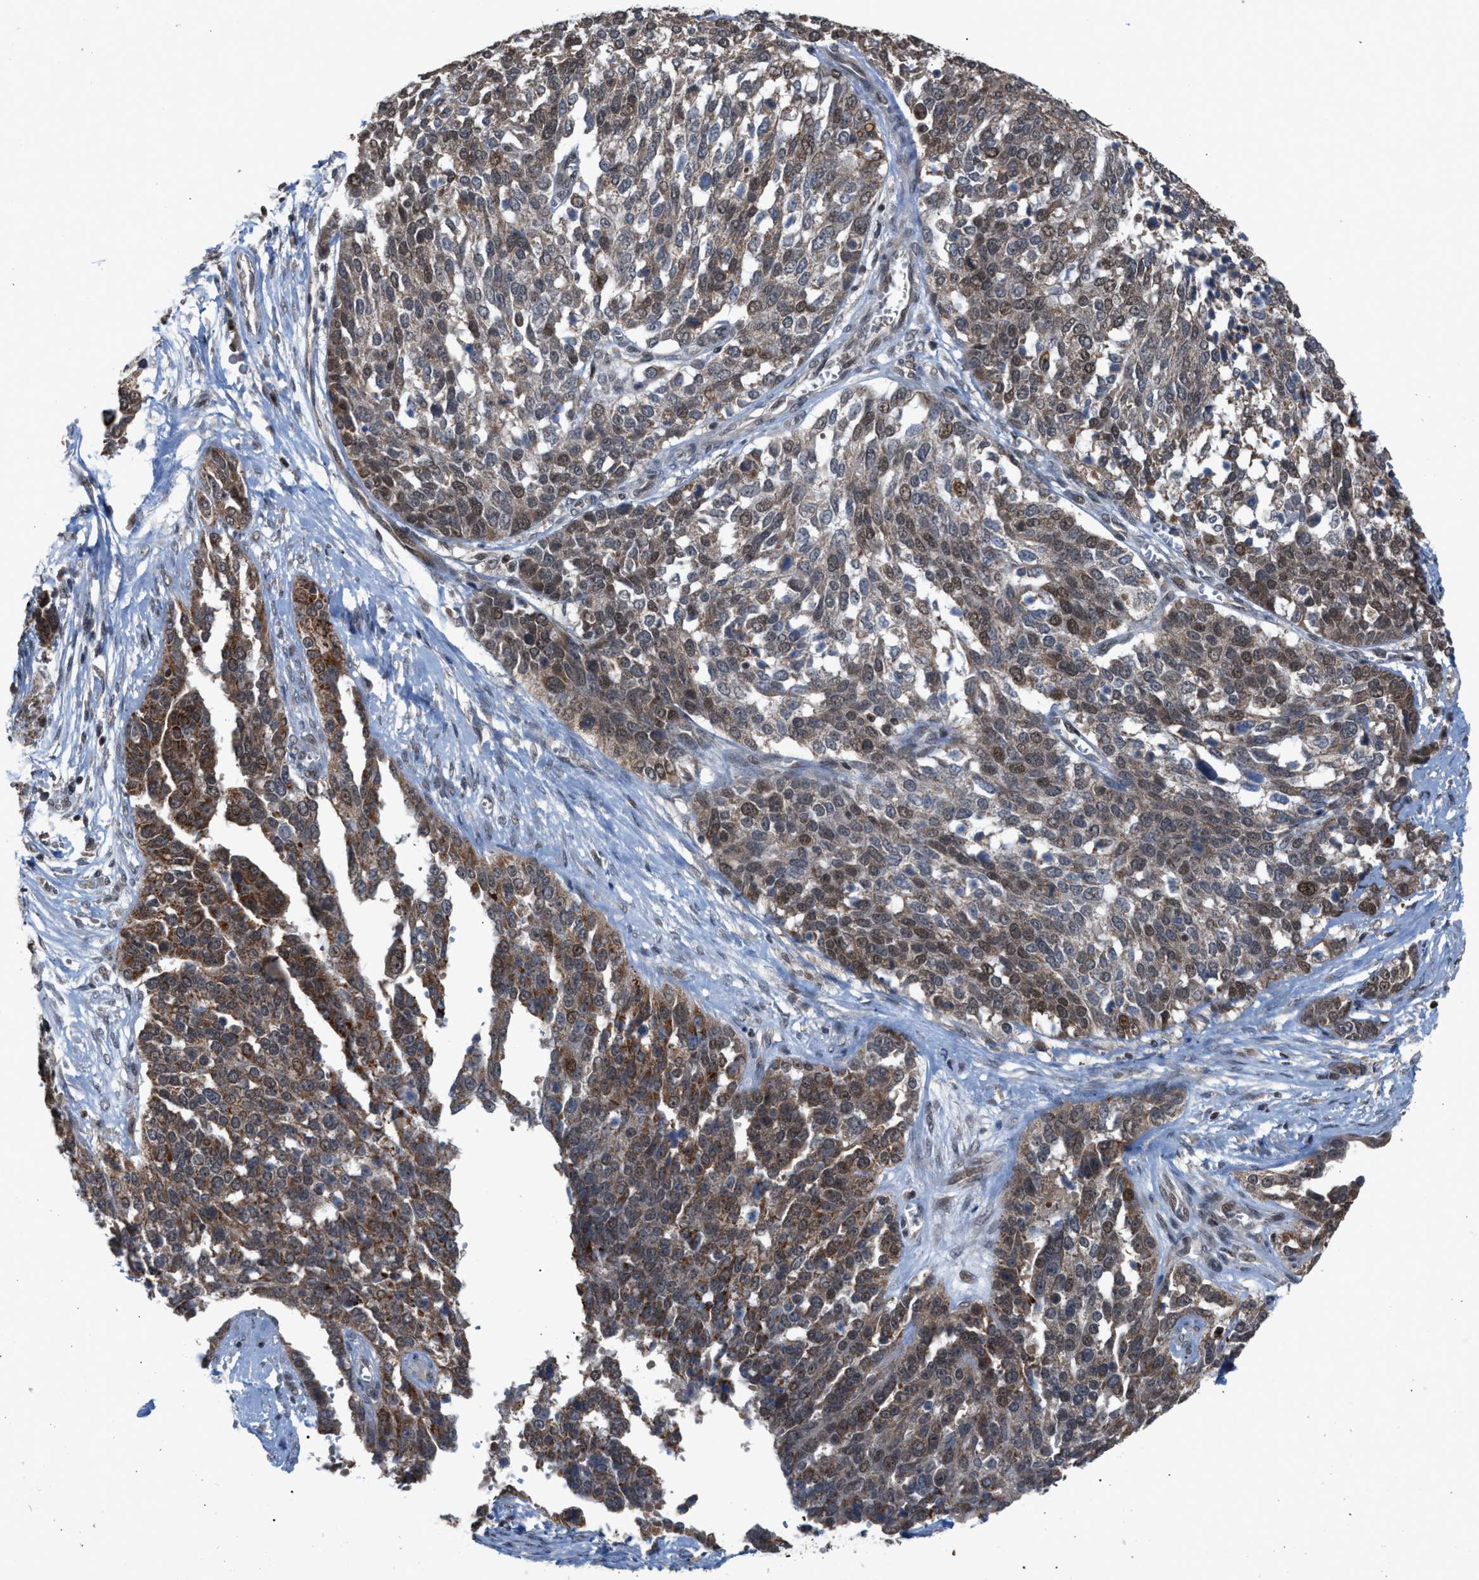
{"staining": {"intensity": "moderate", "quantity": ">75%", "location": "cytoplasmic/membranous,nuclear"}, "tissue": "ovarian cancer", "cell_type": "Tumor cells", "image_type": "cancer", "snomed": [{"axis": "morphology", "description": "Cystadenocarcinoma, serous, NOS"}, {"axis": "topography", "description": "Ovary"}], "caption": "A brown stain highlights moderate cytoplasmic/membranous and nuclear positivity of a protein in human ovarian serous cystadenocarcinoma tumor cells.", "gene": "C9orf78", "patient": {"sex": "female", "age": 44}}